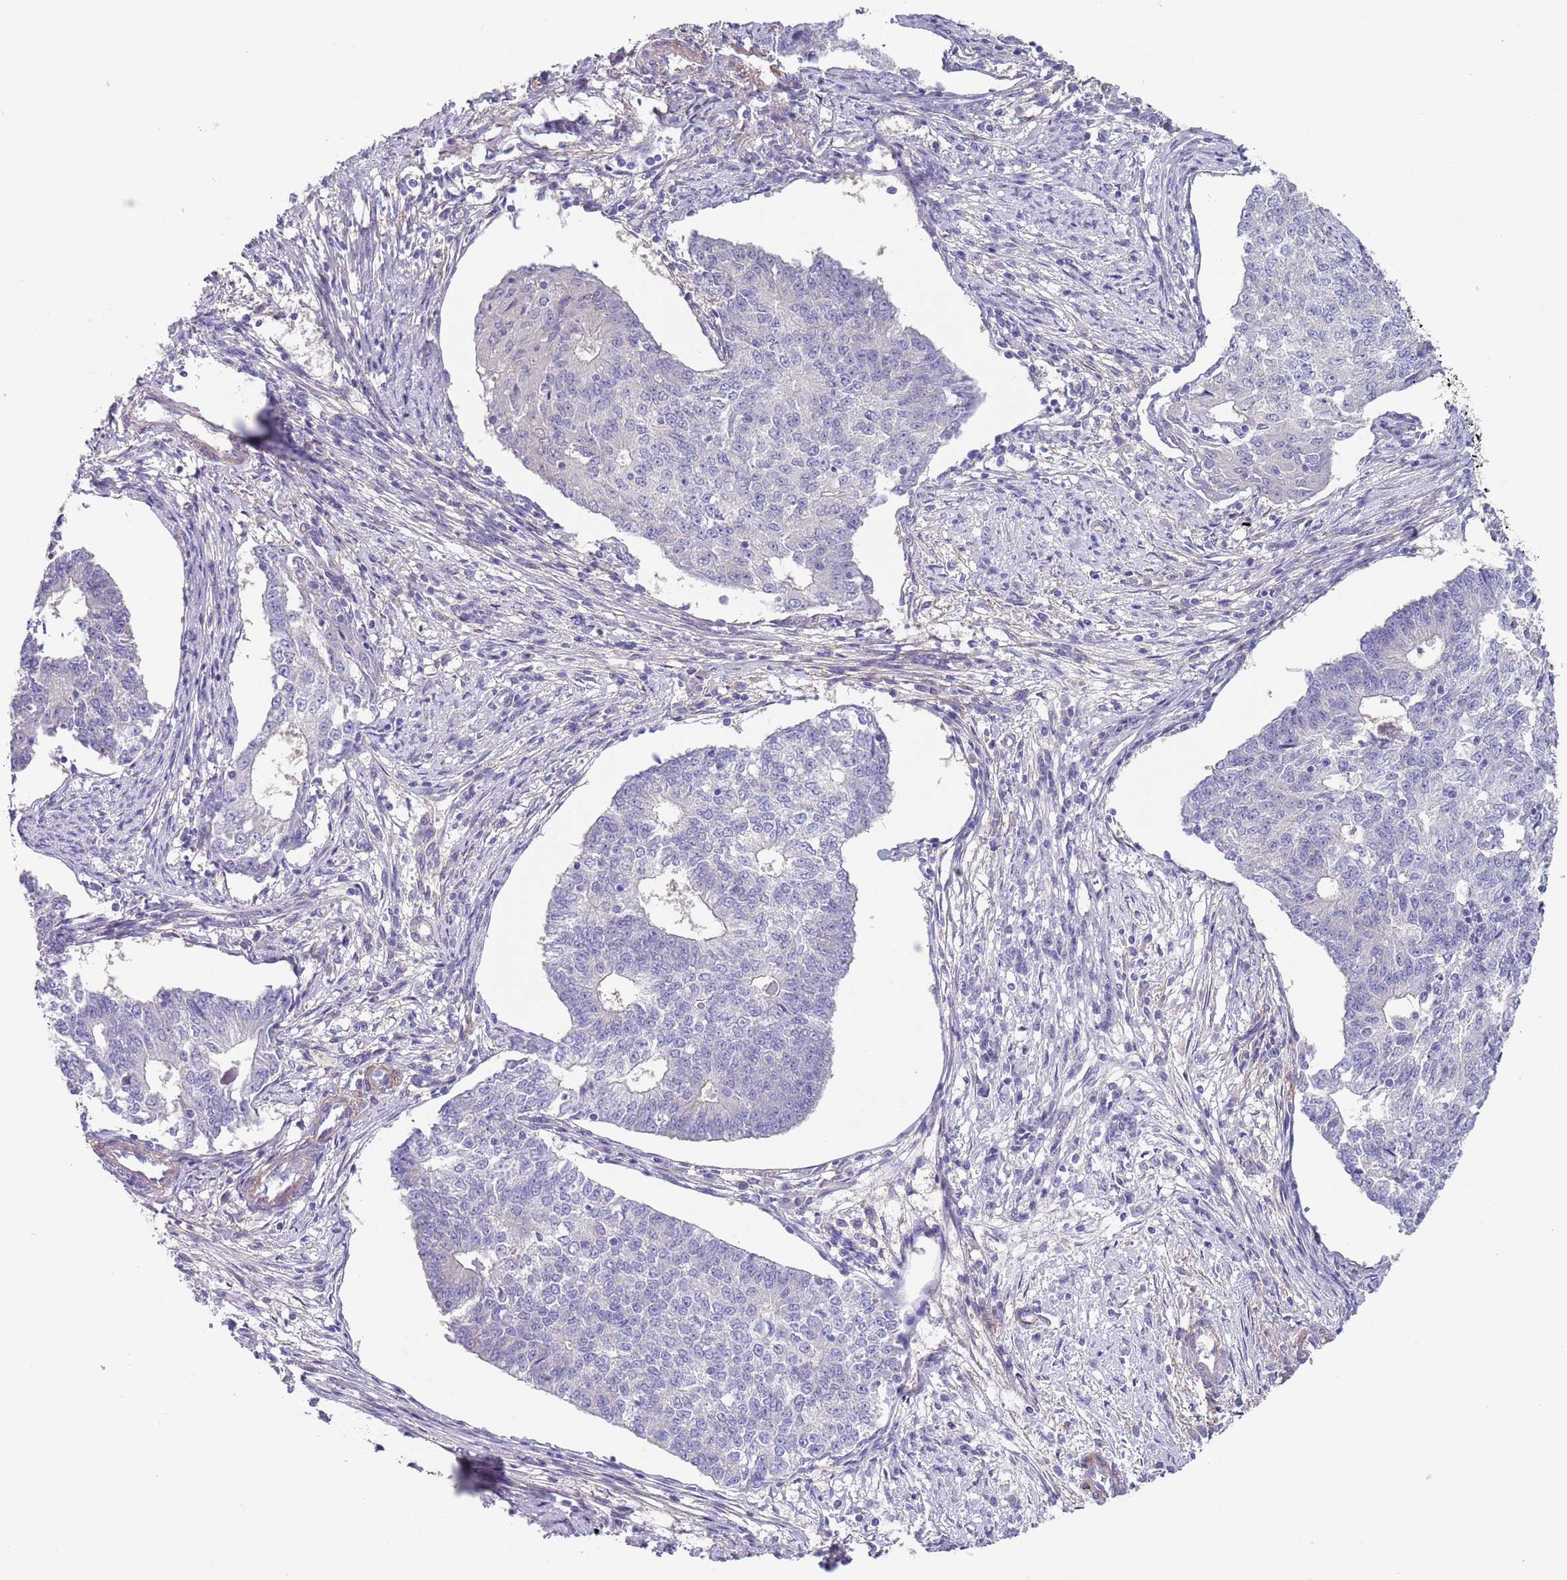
{"staining": {"intensity": "negative", "quantity": "none", "location": "none"}, "tissue": "endometrial cancer", "cell_type": "Tumor cells", "image_type": "cancer", "snomed": [{"axis": "morphology", "description": "Adenocarcinoma, NOS"}, {"axis": "topography", "description": "Endometrium"}], "caption": "DAB immunohistochemical staining of human endometrial adenocarcinoma displays no significant positivity in tumor cells.", "gene": "RNF169", "patient": {"sex": "female", "age": 56}}